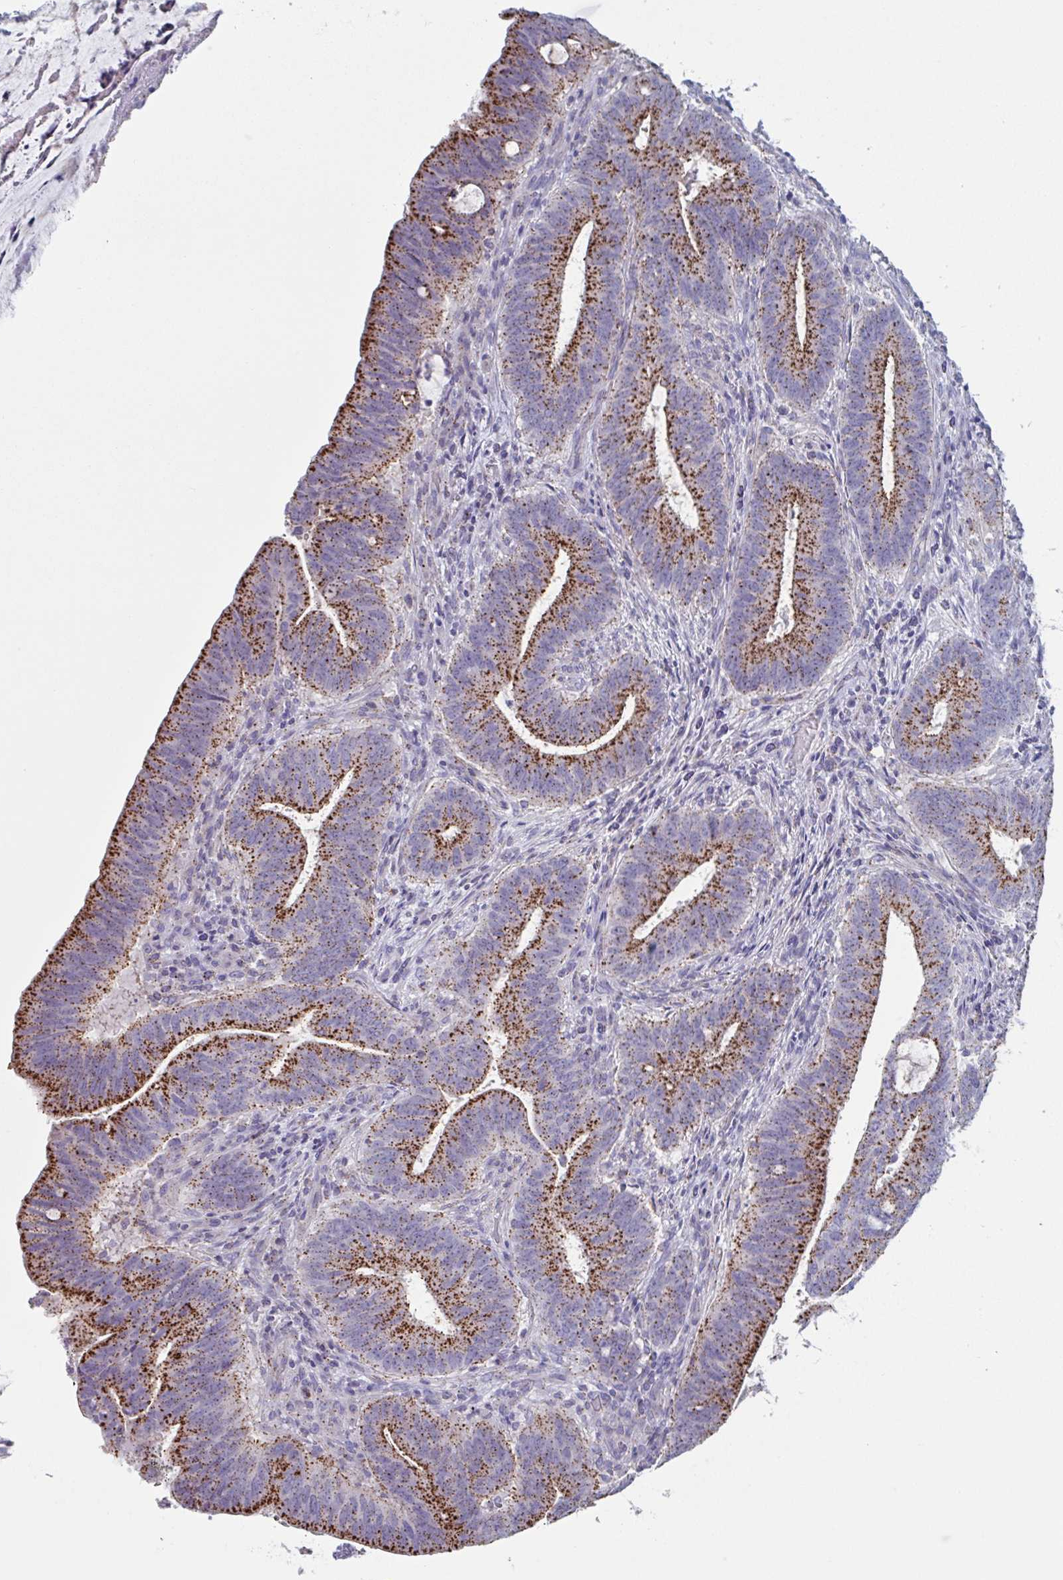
{"staining": {"intensity": "strong", "quantity": ">75%", "location": "cytoplasmic/membranous"}, "tissue": "colorectal cancer", "cell_type": "Tumor cells", "image_type": "cancer", "snomed": [{"axis": "morphology", "description": "Adenocarcinoma, NOS"}, {"axis": "topography", "description": "Colon"}], "caption": "Approximately >75% of tumor cells in colorectal cancer (adenocarcinoma) reveal strong cytoplasmic/membranous protein staining as visualized by brown immunohistochemical staining.", "gene": "CHMP5", "patient": {"sex": "female", "age": 43}}